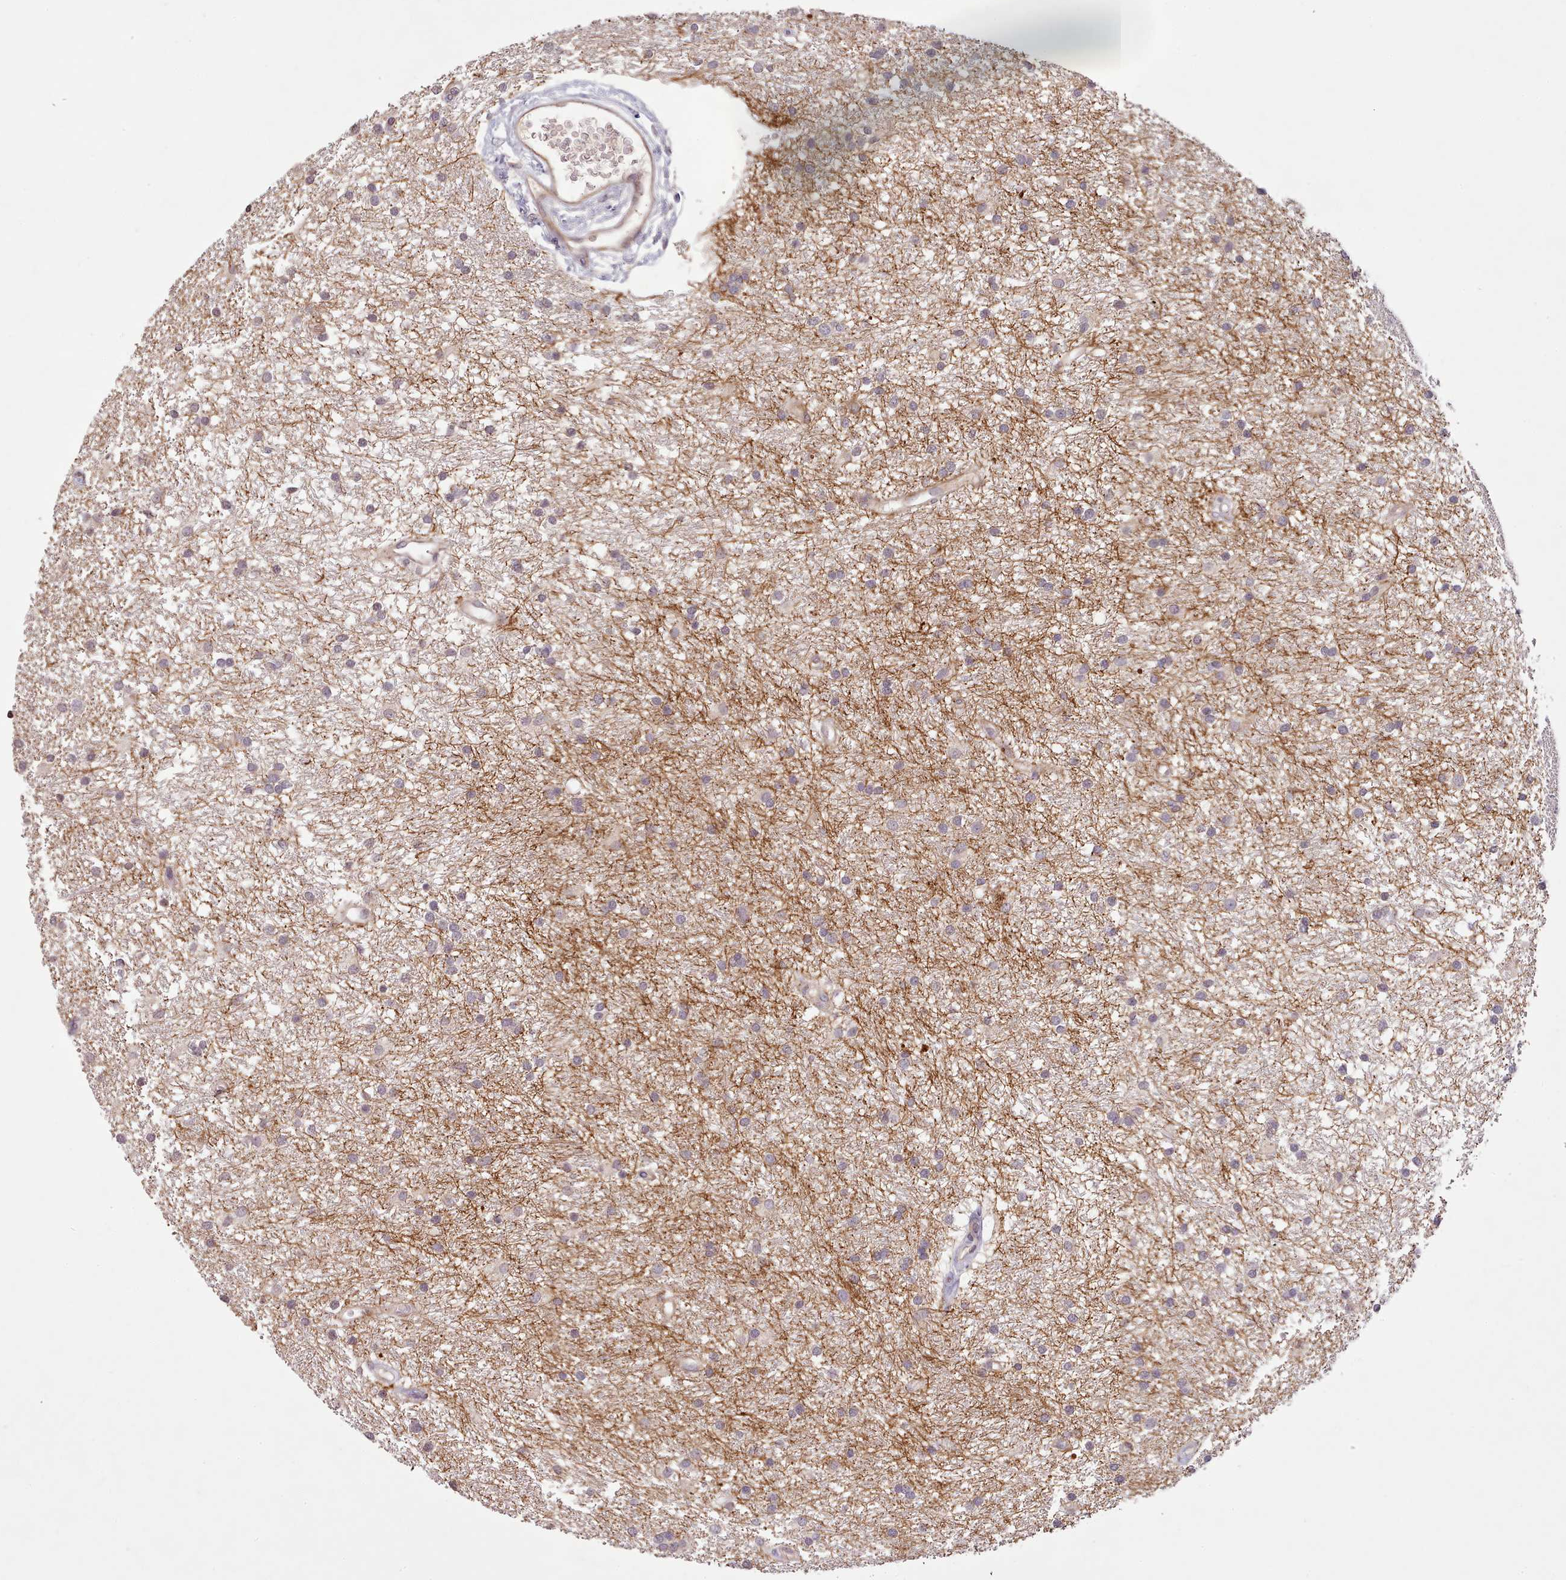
{"staining": {"intensity": "negative", "quantity": "none", "location": "none"}, "tissue": "glioma", "cell_type": "Tumor cells", "image_type": "cancer", "snomed": [{"axis": "morphology", "description": "Glioma, malignant, High grade"}, {"axis": "topography", "description": "Brain"}], "caption": "DAB immunohistochemical staining of human high-grade glioma (malignant) shows no significant staining in tumor cells. (DAB immunohistochemistry visualized using brightfield microscopy, high magnification).", "gene": "ZNF658", "patient": {"sex": "male", "age": 77}}